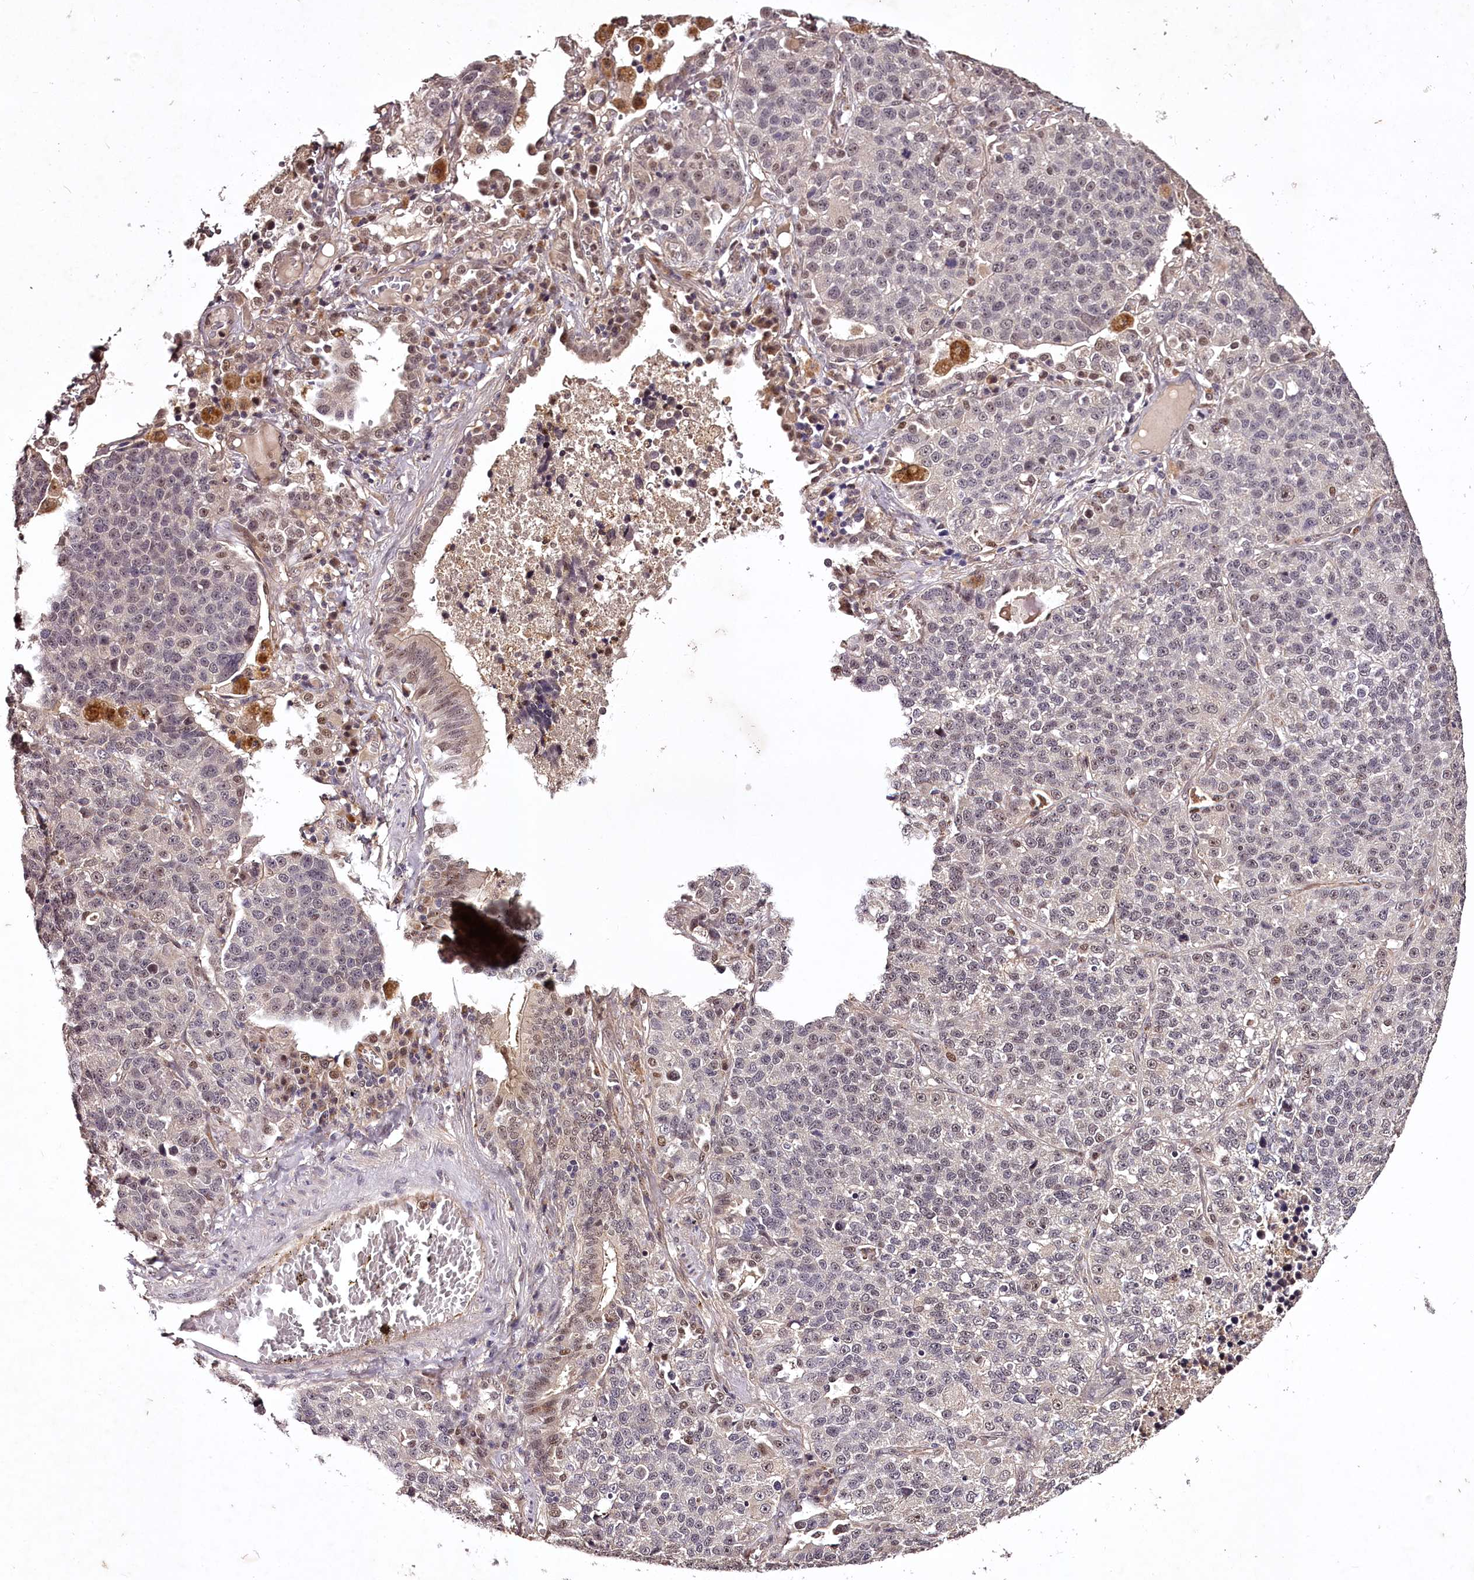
{"staining": {"intensity": "moderate", "quantity": "<25%", "location": "nuclear"}, "tissue": "lung cancer", "cell_type": "Tumor cells", "image_type": "cancer", "snomed": [{"axis": "morphology", "description": "Adenocarcinoma, NOS"}, {"axis": "topography", "description": "Lung"}], "caption": "Lung adenocarcinoma stained with DAB (3,3'-diaminobenzidine) immunohistochemistry (IHC) demonstrates low levels of moderate nuclear expression in about <25% of tumor cells.", "gene": "MAML3", "patient": {"sex": "male", "age": 49}}